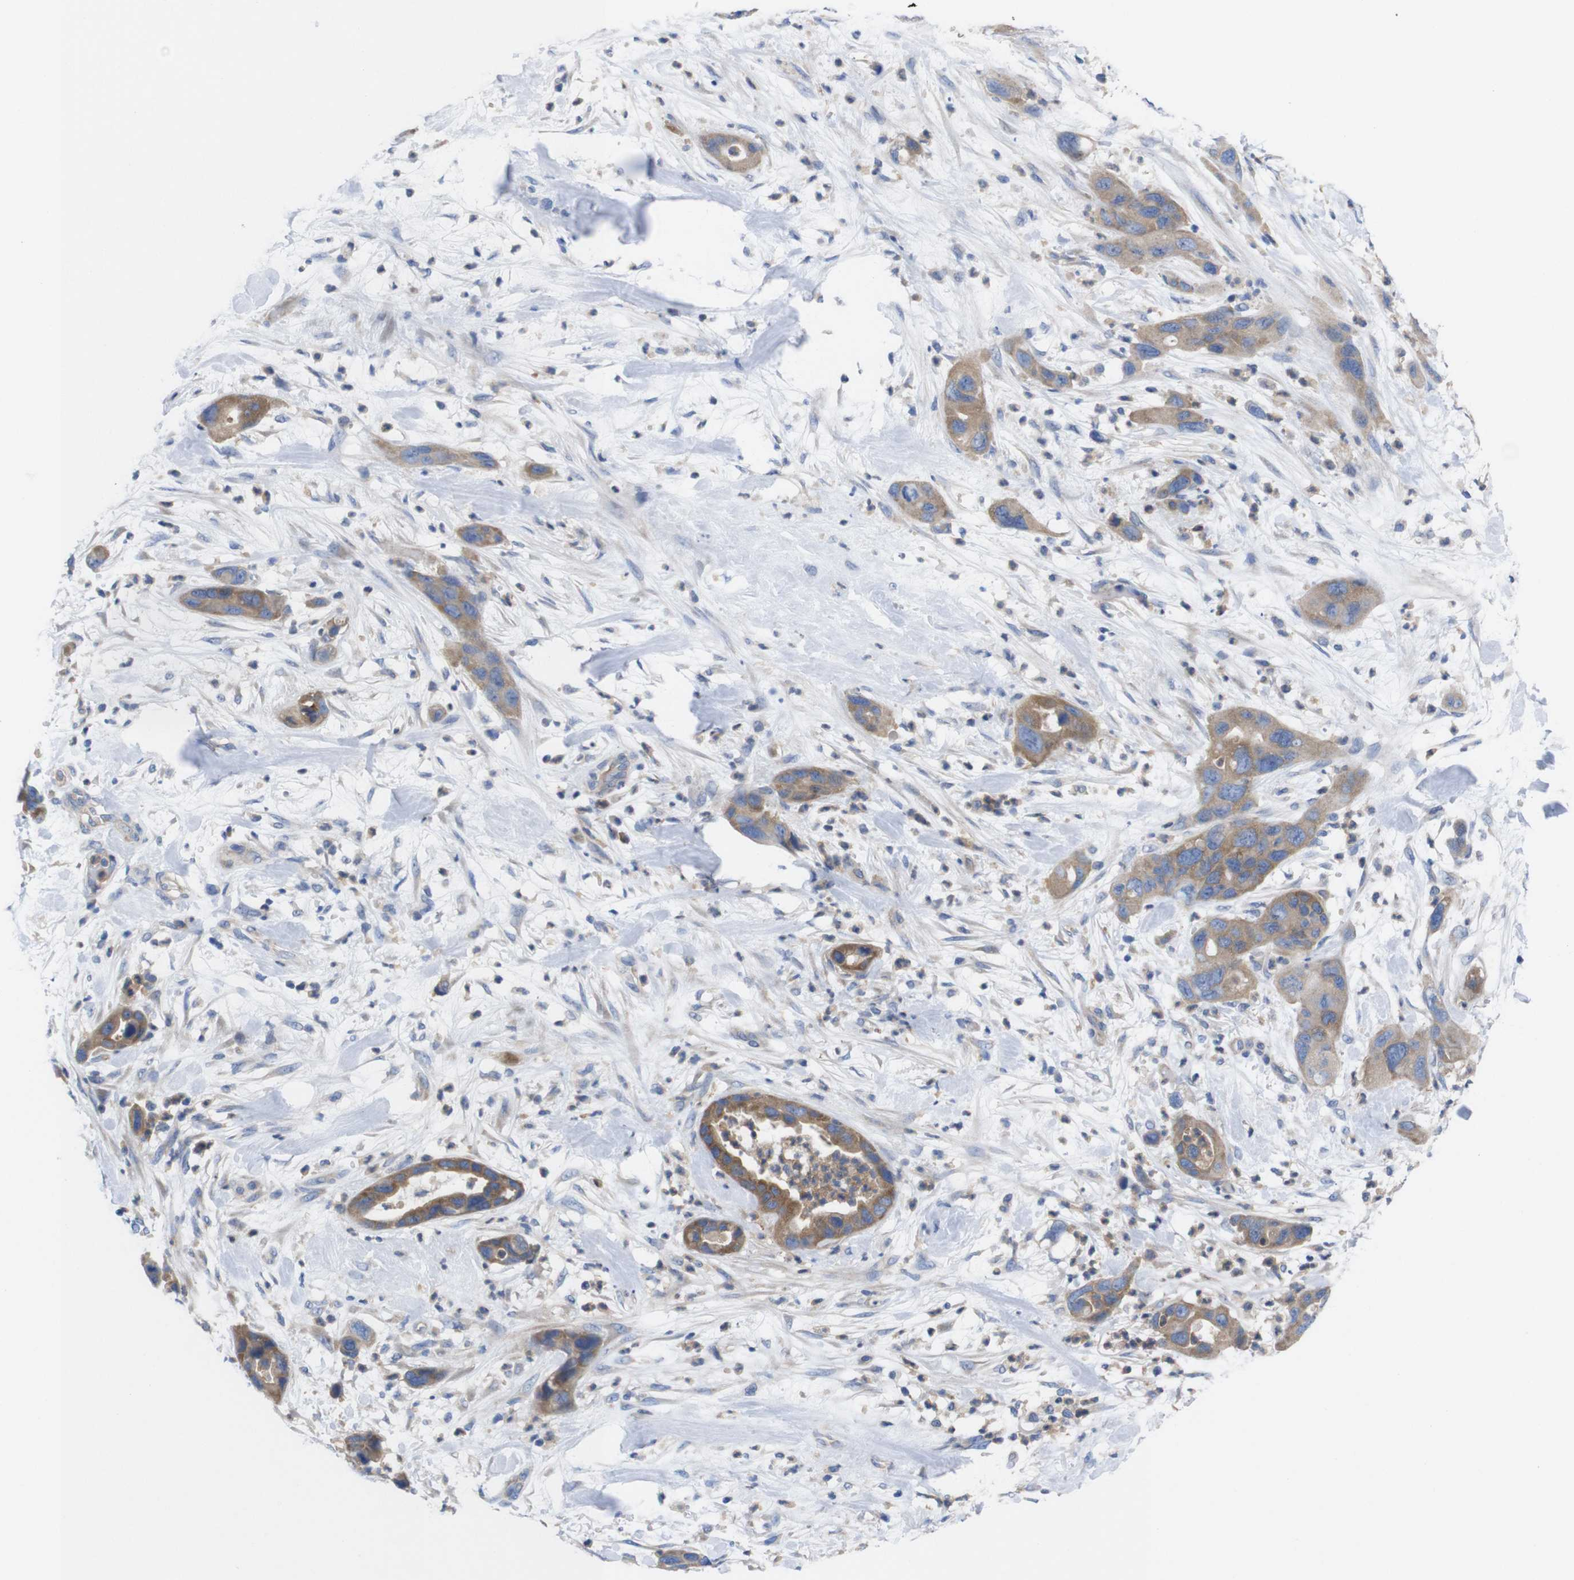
{"staining": {"intensity": "moderate", "quantity": ">75%", "location": "cytoplasmic/membranous"}, "tissue": "pancreatic cancer", "cell_type": "Tumor cells", "image_type": "cancer", "snomed": [{"axis": "morphology", "description": "Adenocarcinoma, NOS"}, {"axis": "topography", "description": "Pancreas"}], "caption": "The immunohistochemical stain highlights moderate cytoplasmic/membranous expression in tumor cells of adenocarcinoma (pancreatic) tissue.", "gene": "USH1C", "patient": {"sex": "female", "age": 71}}